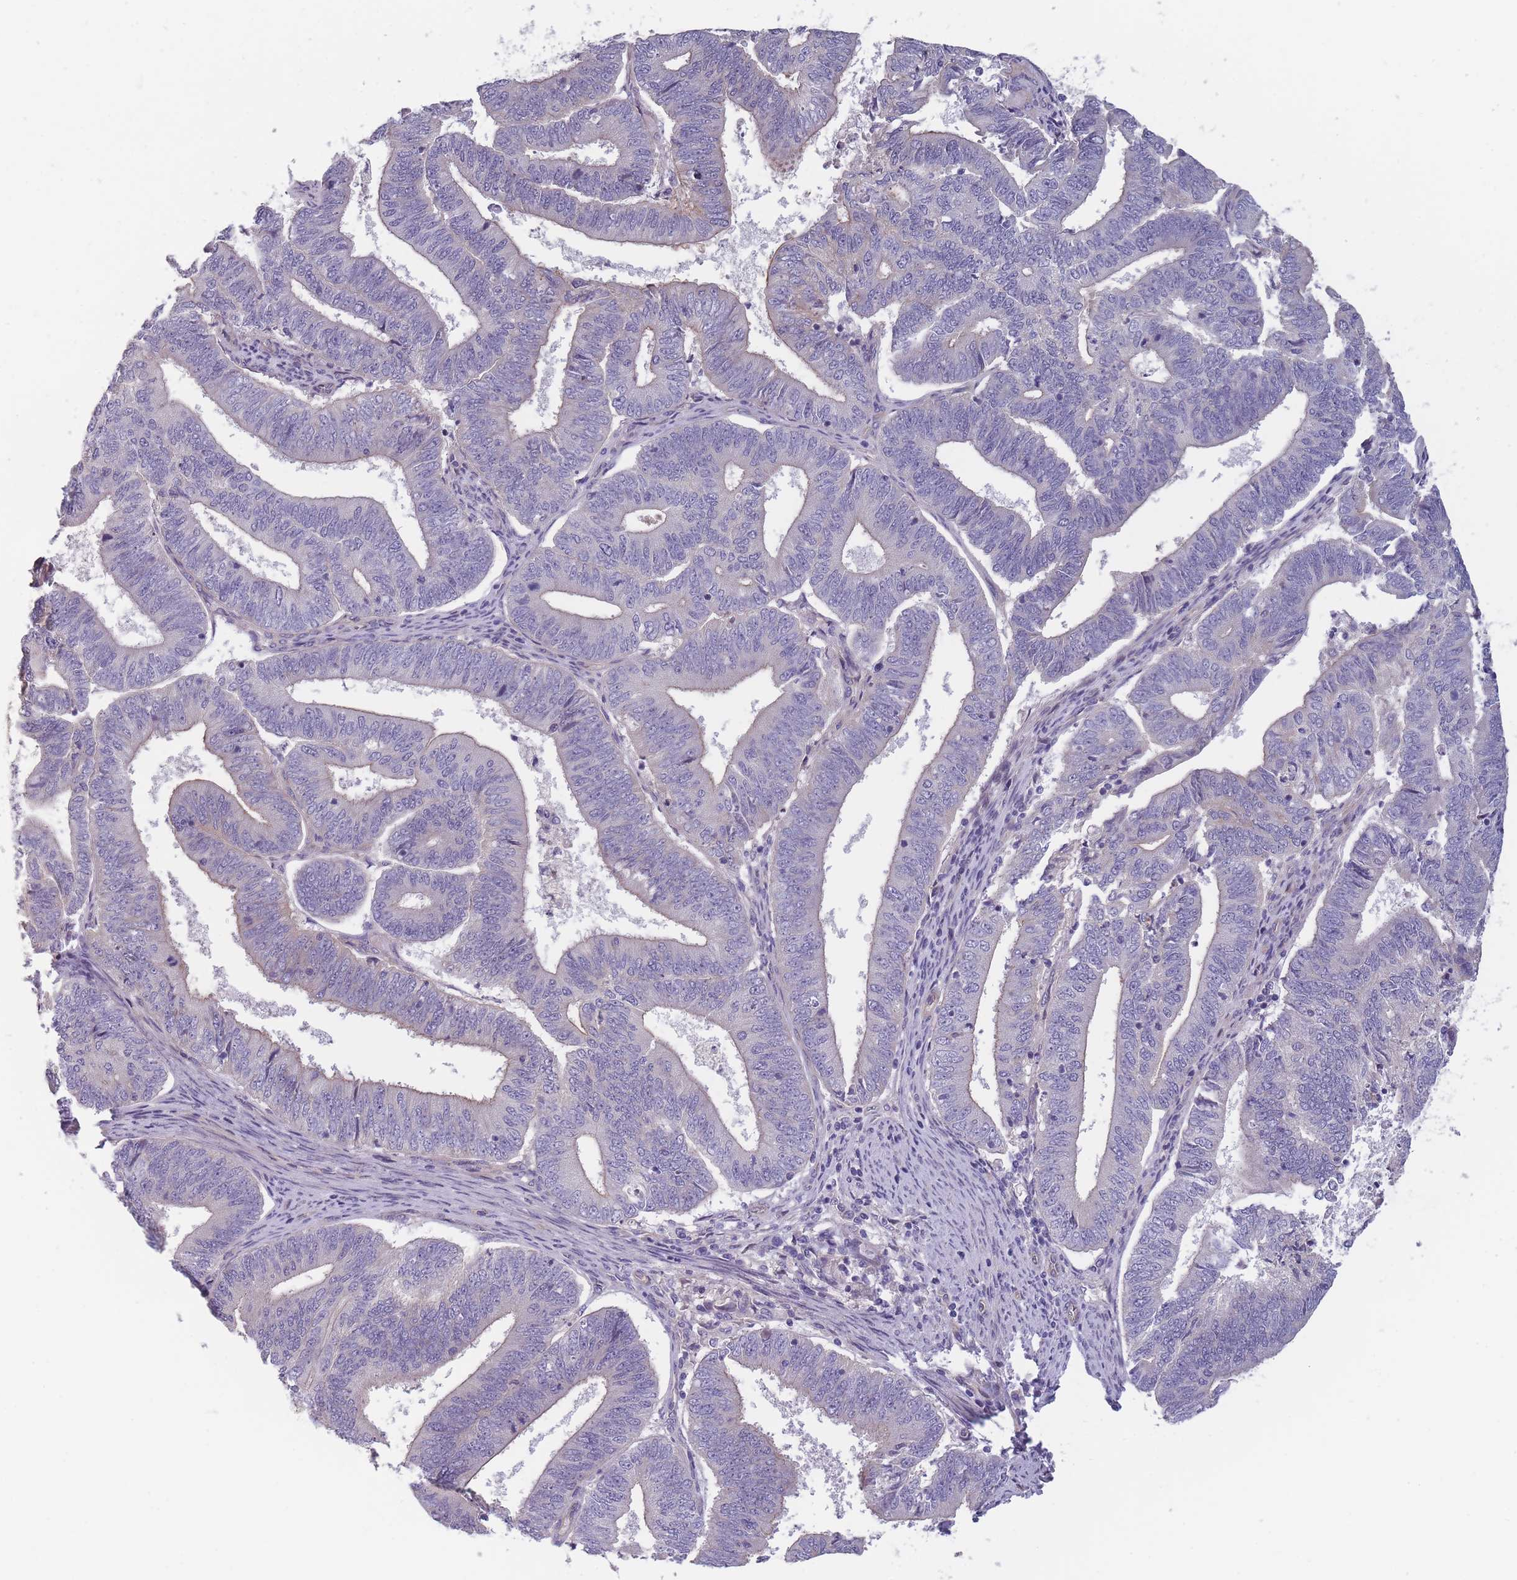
{"staining": {"intensity": "negative", "quantity": "none", "location": "none"}, "tissue": "endometrial cancer", "cell_type": "Tumor cells", "image_type": "cancer", "snomed": [{"axis": "morphology", "description": "Adenocarcinoma, NOS"}, {"axis": "topography", "description": "Endometrium"}], "caption": "Immunohistochemistry (IHC) of human endometrial cancer (adenocarcinoma) demonstrates no positivity in tumor cells. (Stains: DAB IHC with hematoxylin counter stain, Microscopy: brightfield microscopy at high magnification).", "gene": "FAM83F", "patient": {"sex": "female", "age": 70}}